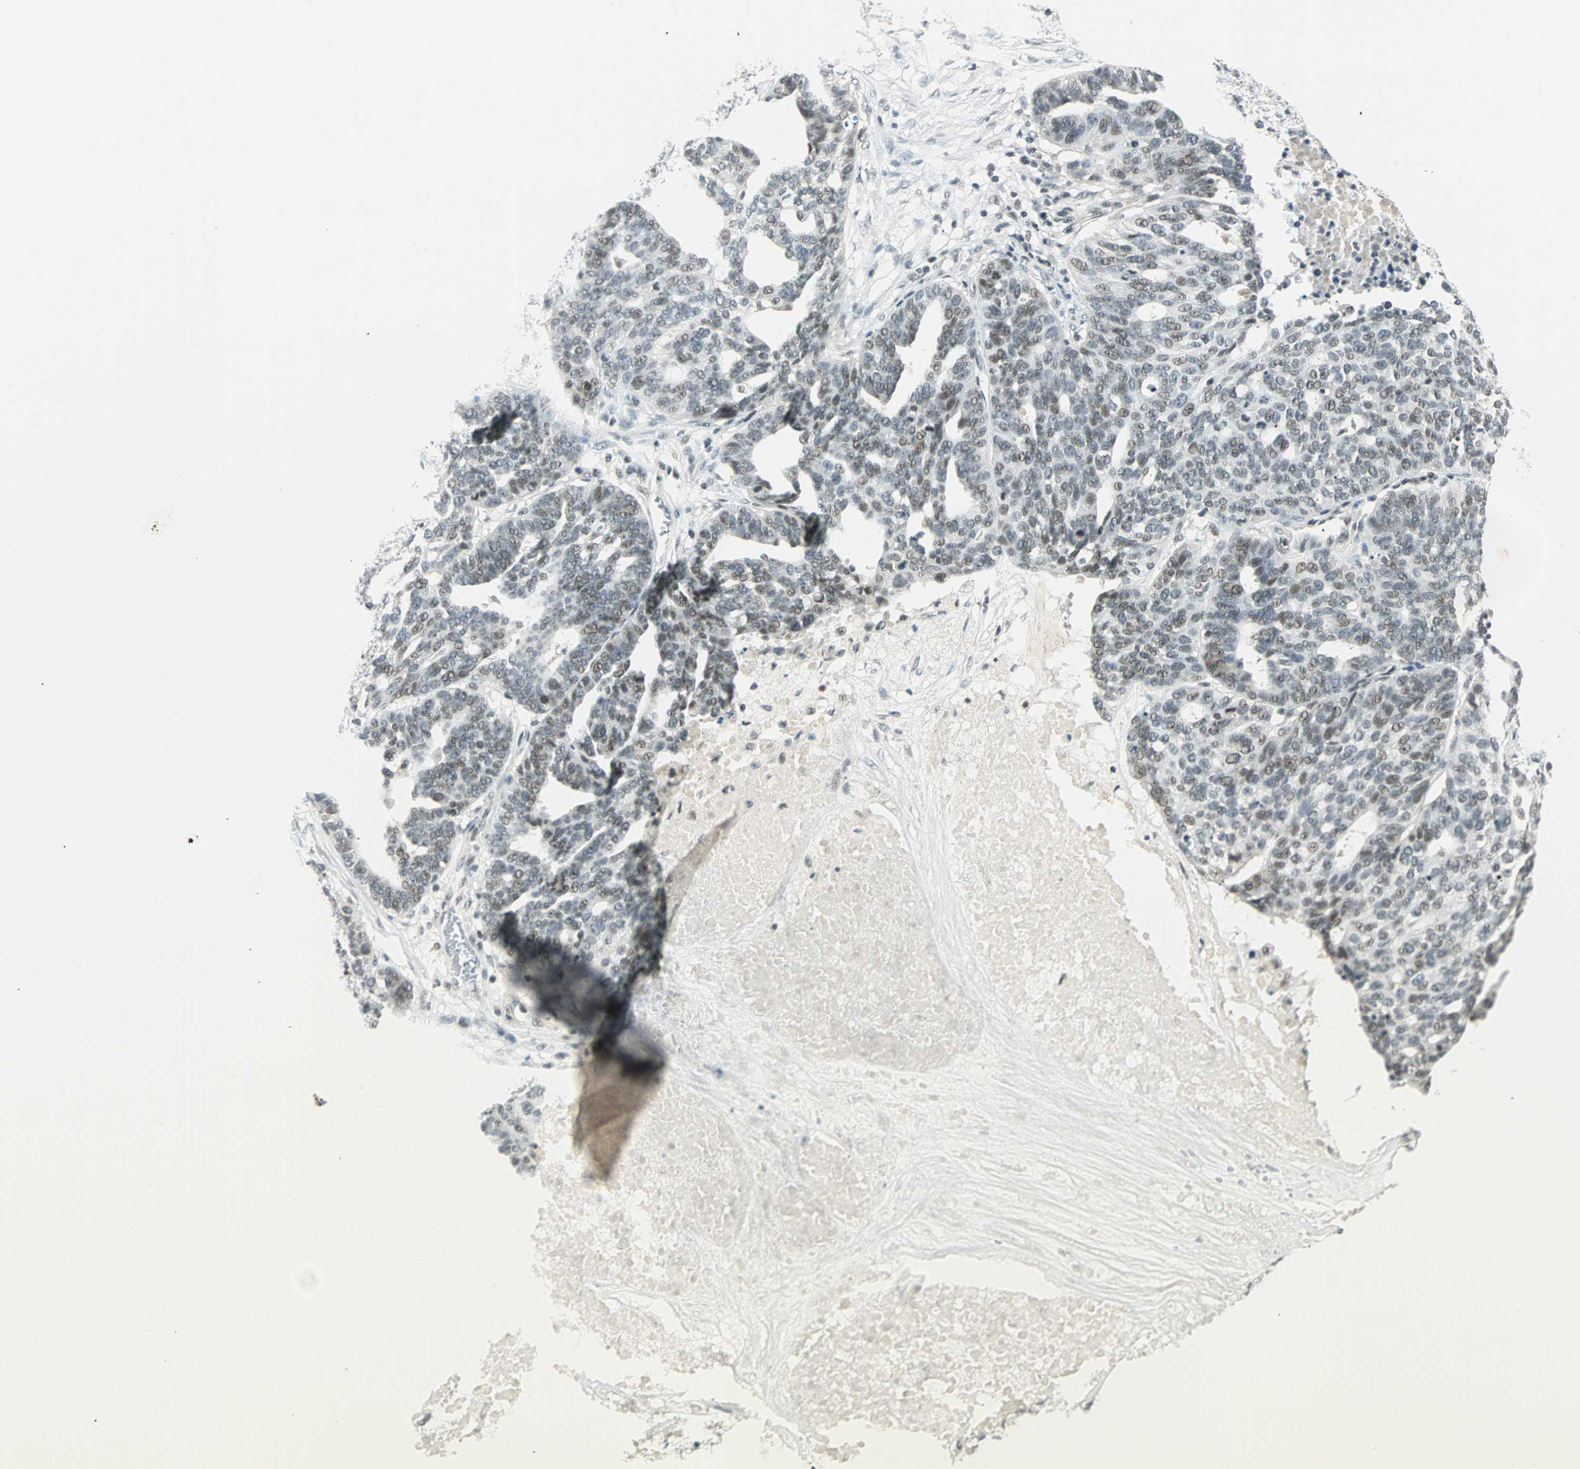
{"staining": {"intensity": "weak", "quantity": "25%-75%", "location": "nuclear"}, "tissue": "ovarian cancer", "cell_type": "Tumor cells", "image_type": "cancer", "snomed": [{"axis": "morphology", "description": "Cystadenocarcinoma, serous, NOS"}, {"axis": "topography", "description": "Ovary"}], "caption": "Protein staining by IHC displays weak nuclear staining in about 25%-75% of tumor cells in ovarian cancer. Using DAB (brown) and hematoxylin (blue) stains, captured at high magnification using brightfield microscopy.", "gene": "SMAD3", "patient": {"sex": "female", "age": 59}}